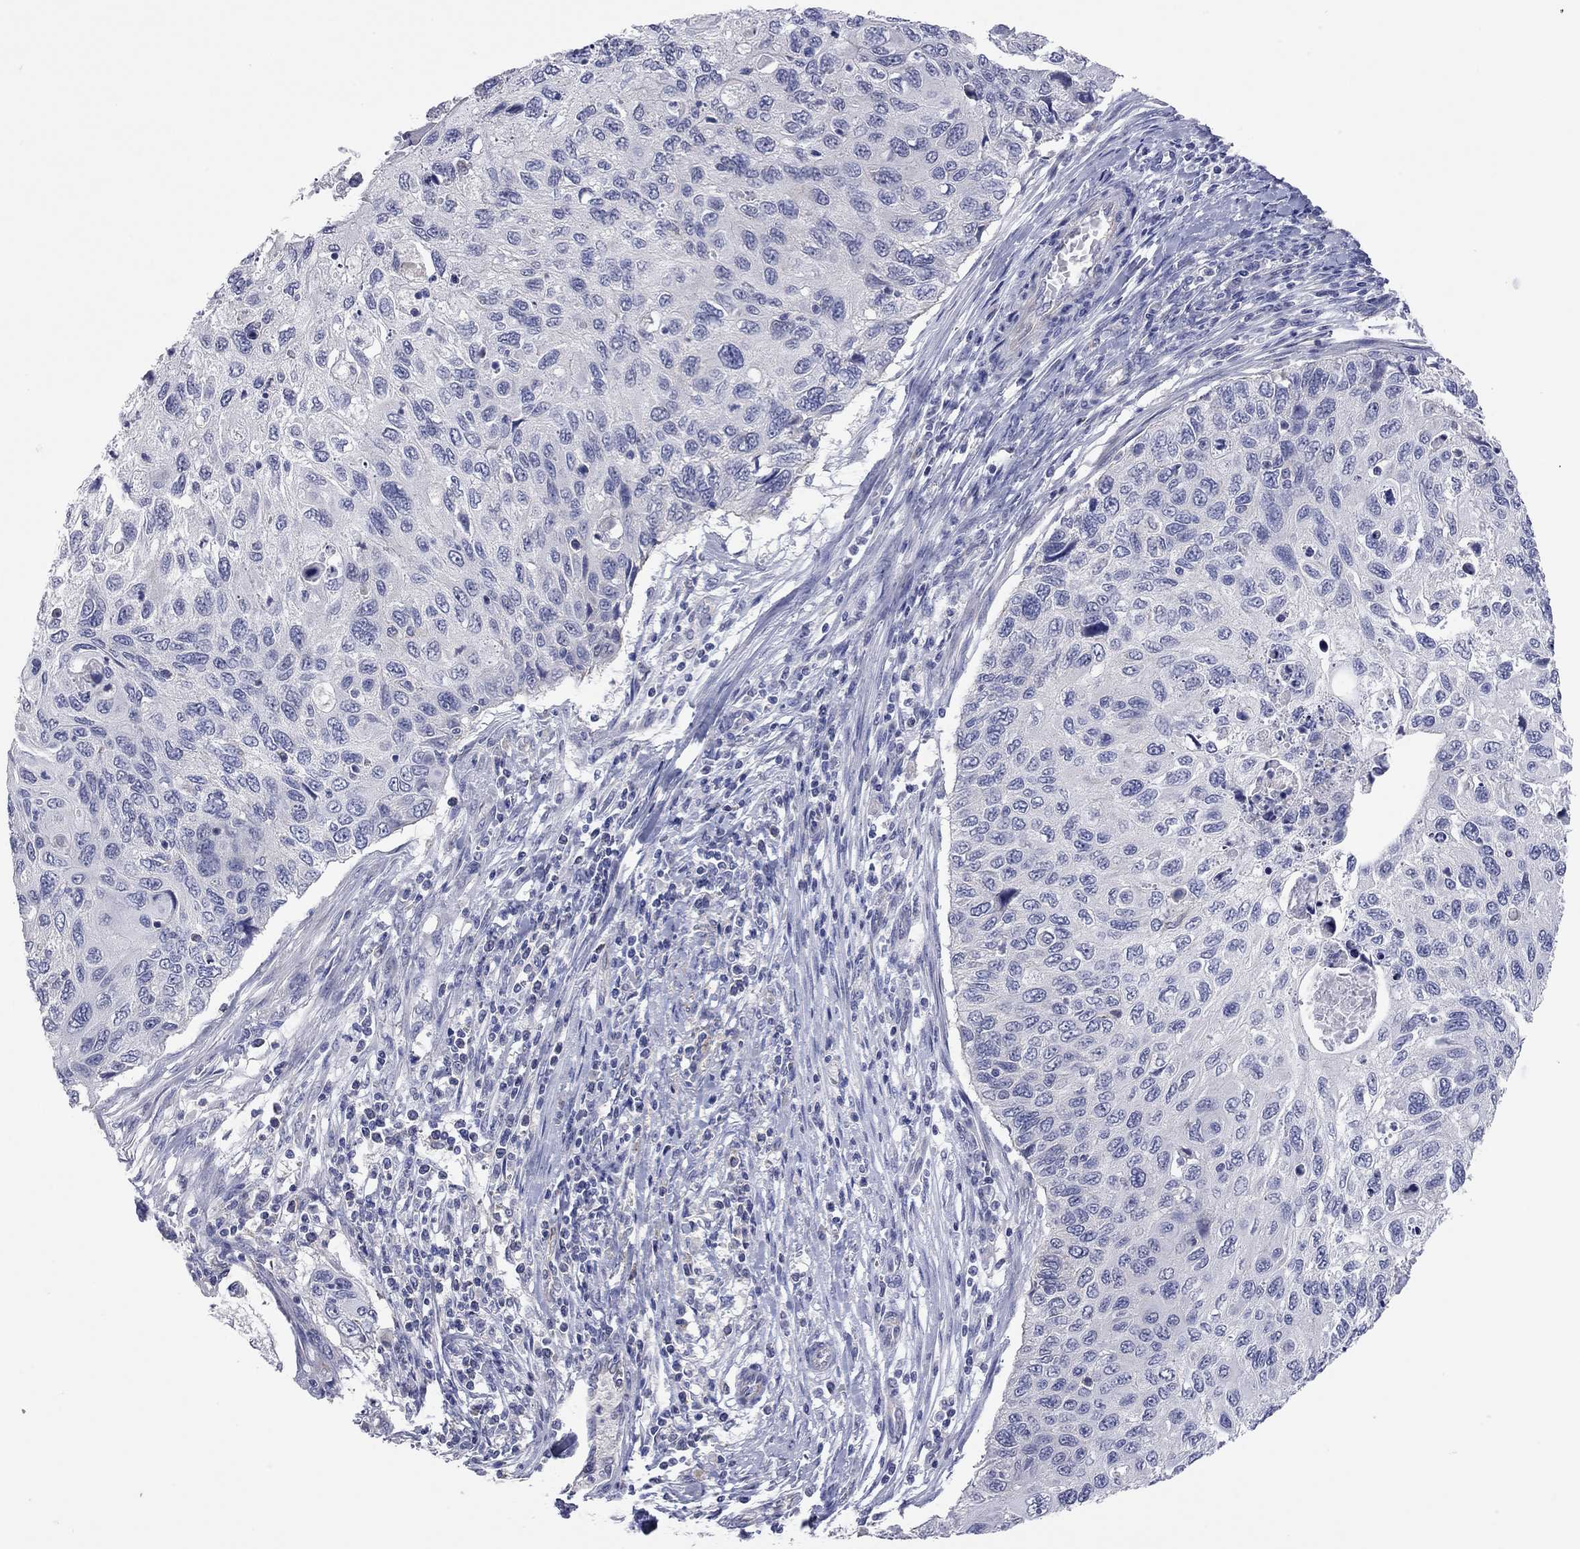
{"staining": {"intensity": "negative", "quantity": "none", "location": "none"}, "tissue": "cervical cancer", "cell_type": "Tumor cells", "image_type": "cancer", "snomed": [{"axis": "morphology", "description": "Squamous cell carcinoma, NOS"}, {"axis": "topography", "description": "Cervix"}], "caption": "The micrograph shows no significant expression in tumor cells of squamous cell carcinoma (cervical).", "gene": "KCNB1", "patient": {"sex": "female", "age": 70}}